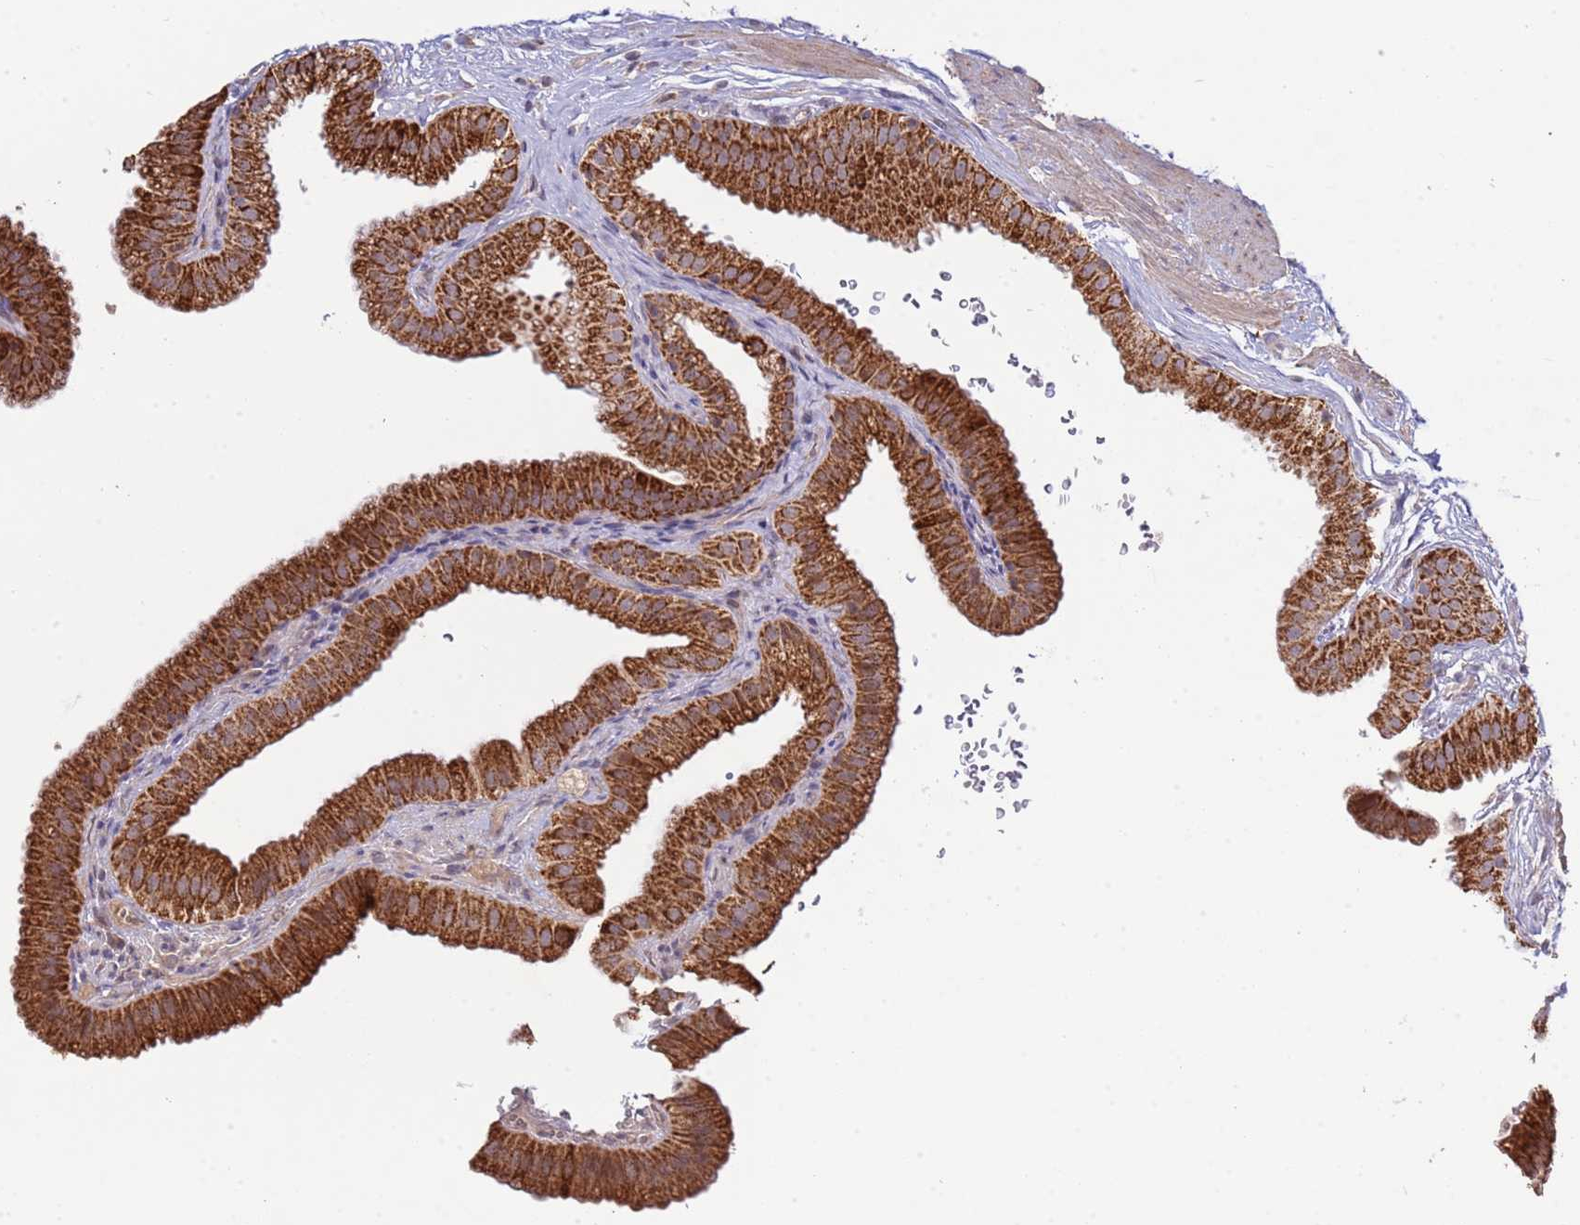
{"staining": {"intensity": "strong", "quantity": ">75%", "location": "cytoplasmic/membranous"}, "tissue": "gallbladder", "cell_type": "Glandular cells", "image_type": "normal", "snomed": [{"axis": "morphology", "description": "Normal tissue, NOS"}, {"axis": "topography", "description": "Gallbladder"}], "caption": "Immunohistochemical staining of normal gallbladder shows strong cytoplasmic/membranous protein positivity in about >75% of glandular cells.", "gene": "IVD", "patient": {"sex": "female", "age": 61}}